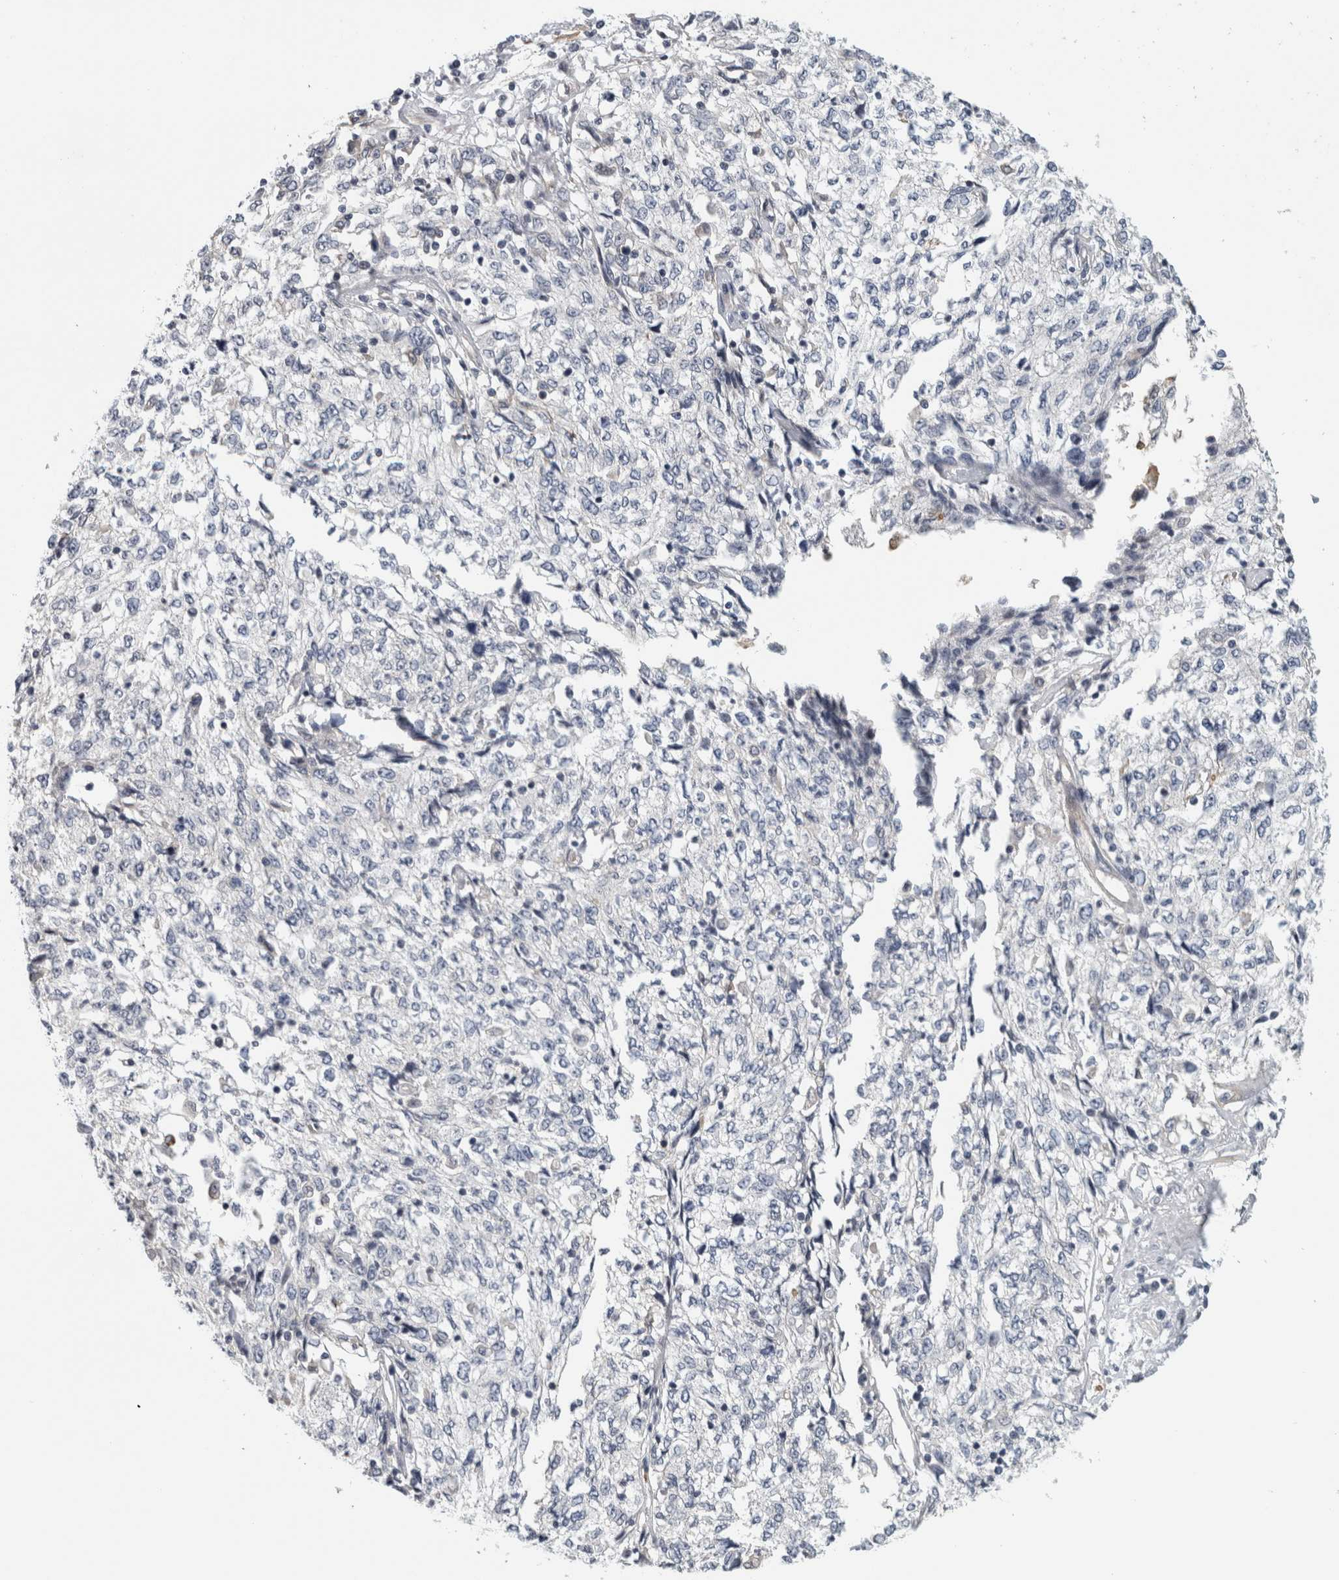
{"staining": {"intensity": "negative", "quantity": "none", "location": "none"}, "tissue": "cervical cancer", "cell_type": "Tumor cells", "image_type": "cancer", "snomed": [{"axis": "morphology", "description": "Squamous cell carcinoma, NOS"}, {"axis": "topography", "description": "Cervix"}], "caption": "Human cervical squamous cell carcinoma stained for a protein using immunohistochemistry (IHC) displays no staining in tumor cells.", "gene": "ZNF804B", "patient": {"sex": "female", "age": 57}}